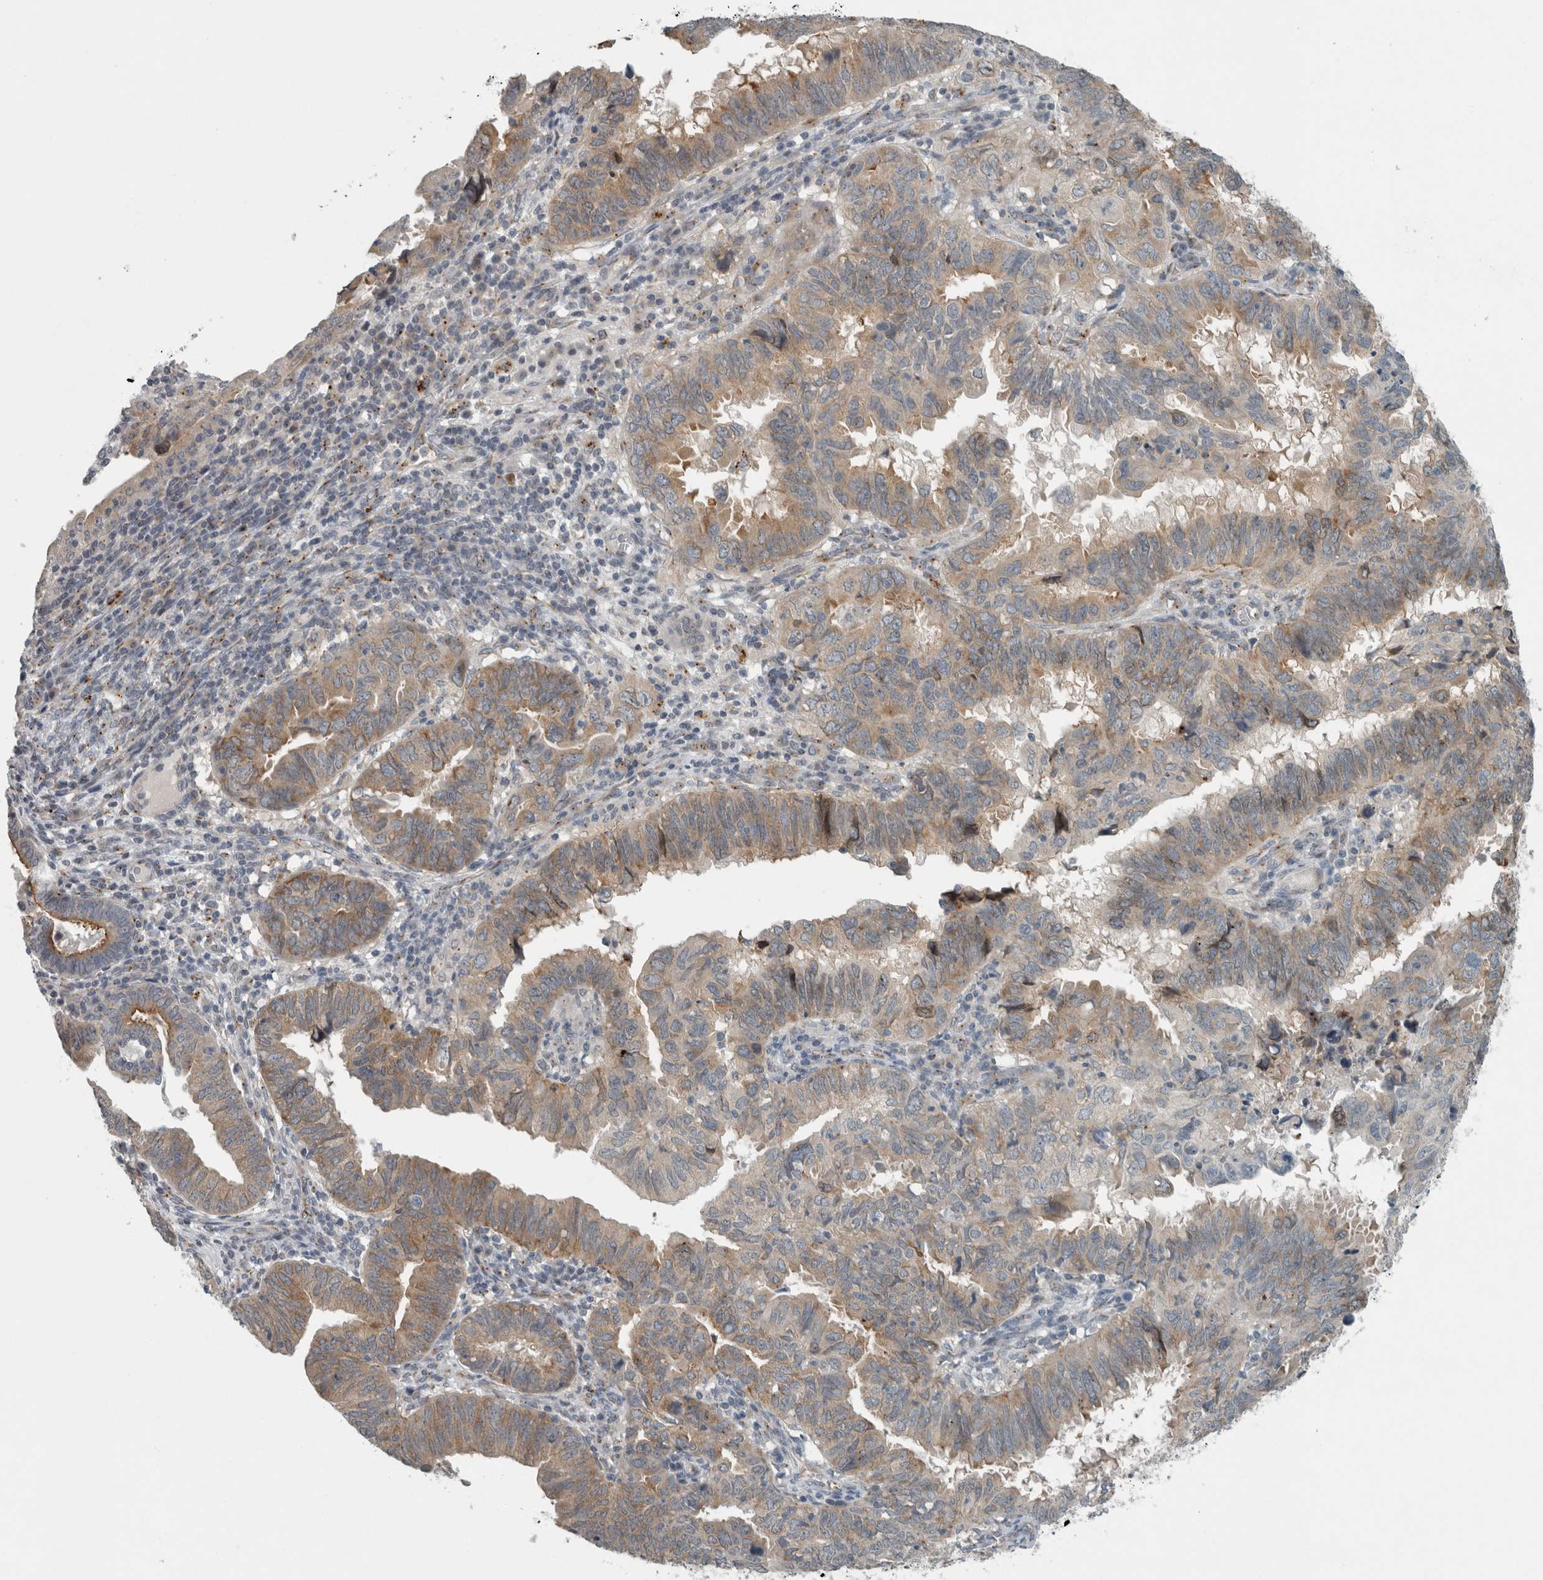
{"staining": {"intensity": "weak", "quantity": ">75%", "location": "cytoplasmic/membranous"}, "tissue": "endometrial cancer", "cell_type": "Tumor cells", "image_type": "cancer", "snomed": [{"axis": "morphology", "description": "Adenocarcinoma, NOS"}, {"axis": "topography", "description": "Uterus"}], "caption": "Immunohistochemical staining of human endometrial adenocarcinoma reveals low levels of weak cytoplasmic/membranous protein staining in approximately >75% of tumor cells.", "gene": "KIF1C", "patient": {"sex": "female", "age": 77}}